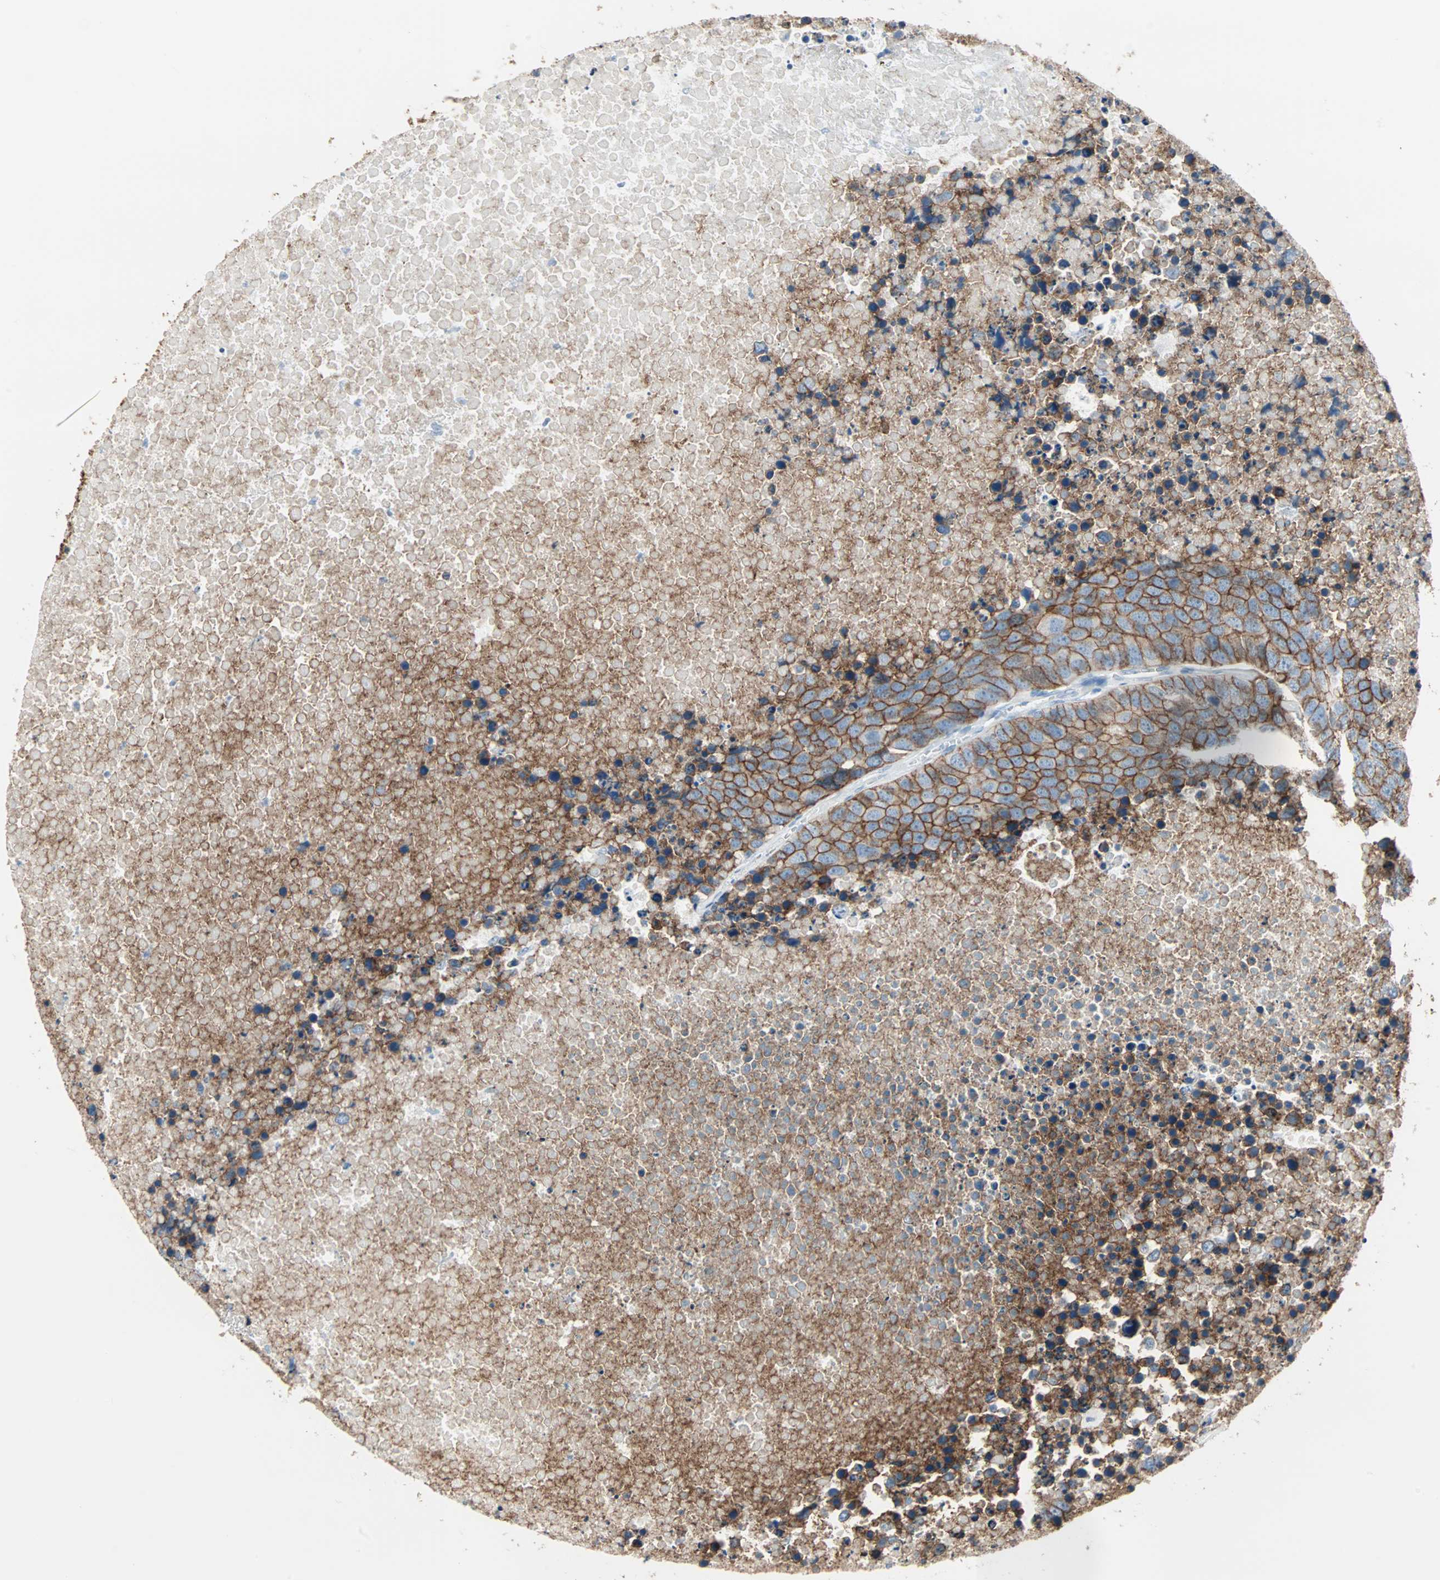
{"staining": {"intensity": "strong", "quantity": ">75%", "location": "cytoplasmic/membranous"}, "tissue": "carcinoid", "cell_type": "Tumor cells", "image_type": "cancer", "snomed": [{"axis": "morphology", "description": "Carcinoid, malignant, NOS"}, {"axis": "topography", "description": "Lung"}], "caption": "Immunohistochemistry (IHC) of carcinoid (malignant) displays high levels of strong cytoplasmic/membranous staining in about >75% of tumor cells. Immunohistochemistry stains the protein in brown and the nuclei are stained blue.", "gene": "STX1A", "patient": {"sex": "male", "age": 60}}